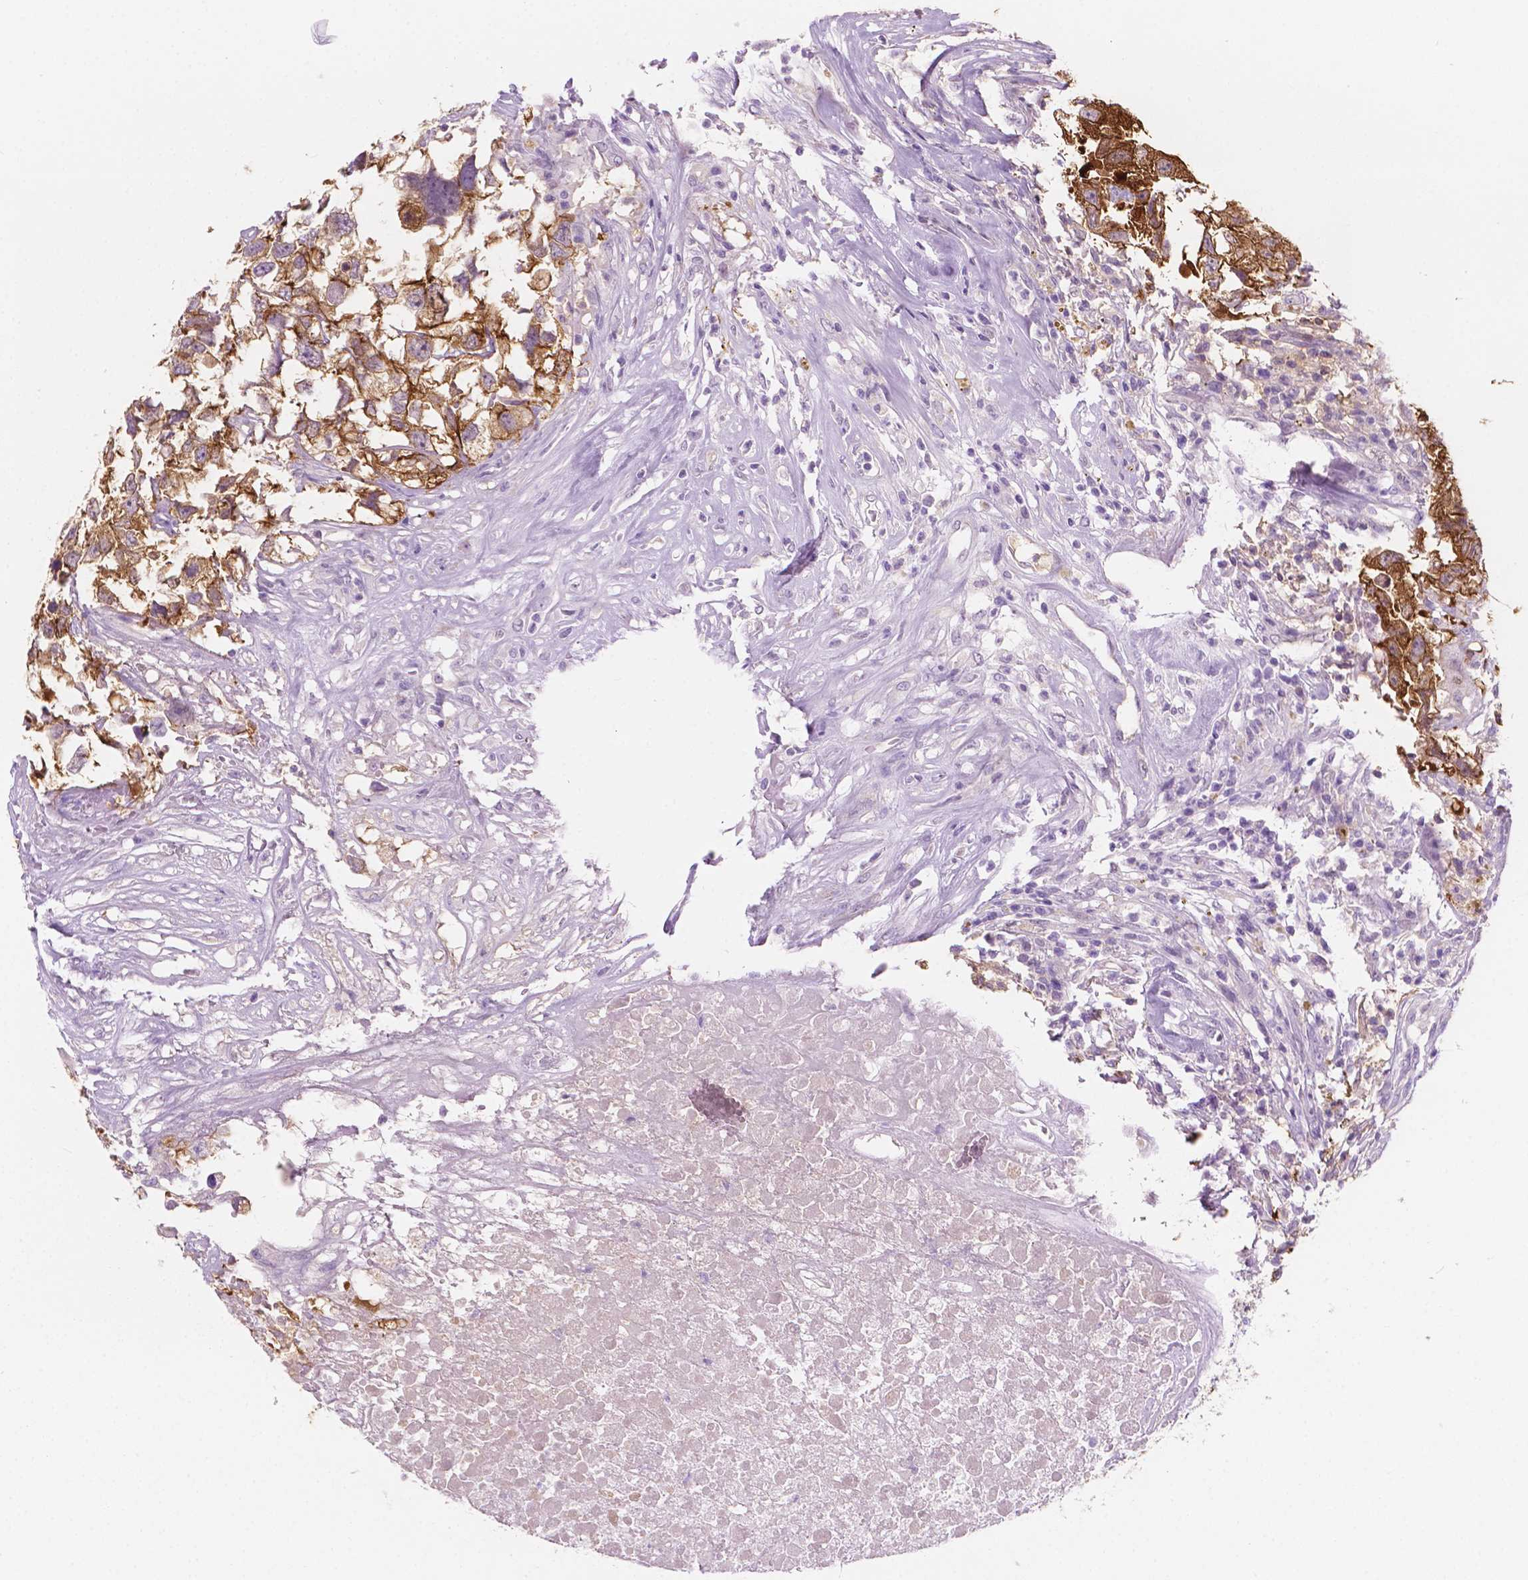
{"staining": {"intensity": "moderate", "quantity": ">75%", "location": "cytoplasmic/membranous"}, "tissue": "testis cancer", "cell_type": "Tumor cells", "image_type": "cancer", "snomed": [{"axis": "morphology", "description": "Carcinoma, Embryonal, NOS"}, {"axis": "topography", "description": "Testis"}], "caption": "Testis embryonal carcinoma was stained to show a protein in brown. There is medium levels of moderate cytoplasmic/membranous staining in about >75% of tumor cells. Using DAB (3,3'-diaminobenzidine) (brown) and hematoxylin (blue) stains, captured at high magnification using brightfield microscopy.", "gene": "EPPK1", "patient": {"sex": "male", "age": 83}}